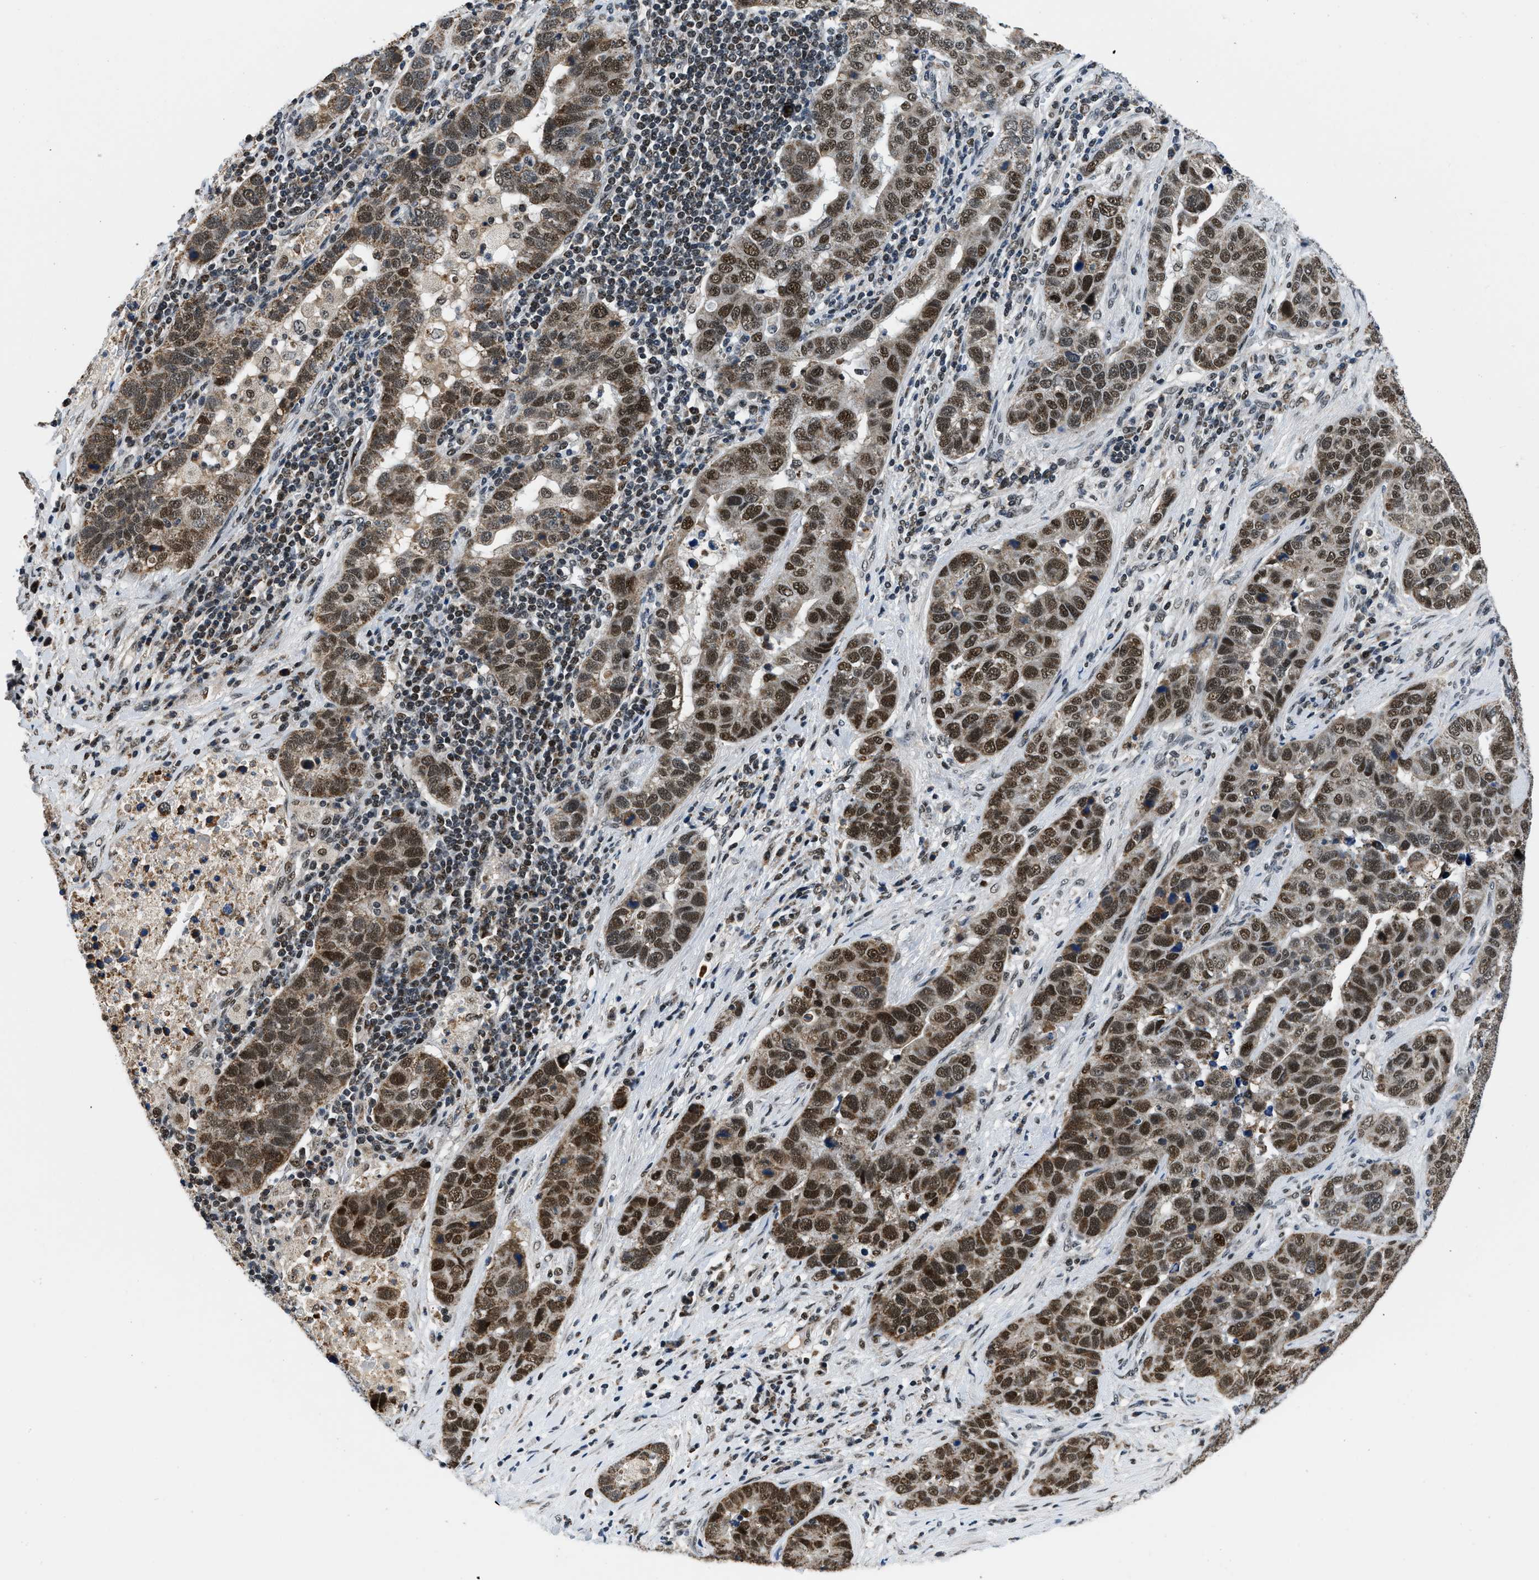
{"staining": {"intensity": "strong", "quantity": "25%-75%", "location": "nuclear"}, "tissue": "pancreatic cancer", "cell_type": "Tumor cells", "image_type": "cancer", "snomed": [{"axis": "morphology", "description": "Adenocarcinoma, NOS"}, {"axis": "topography", "description": "Pancreas"}], "caption": "Pancreatic cancer stained for a protein (brown) exhibits strong nuclear positive positivity in approximately 25%-75% of tumor cells.", "gene": "KDM3B", "patient": {"sex": "female", "age": 61}}